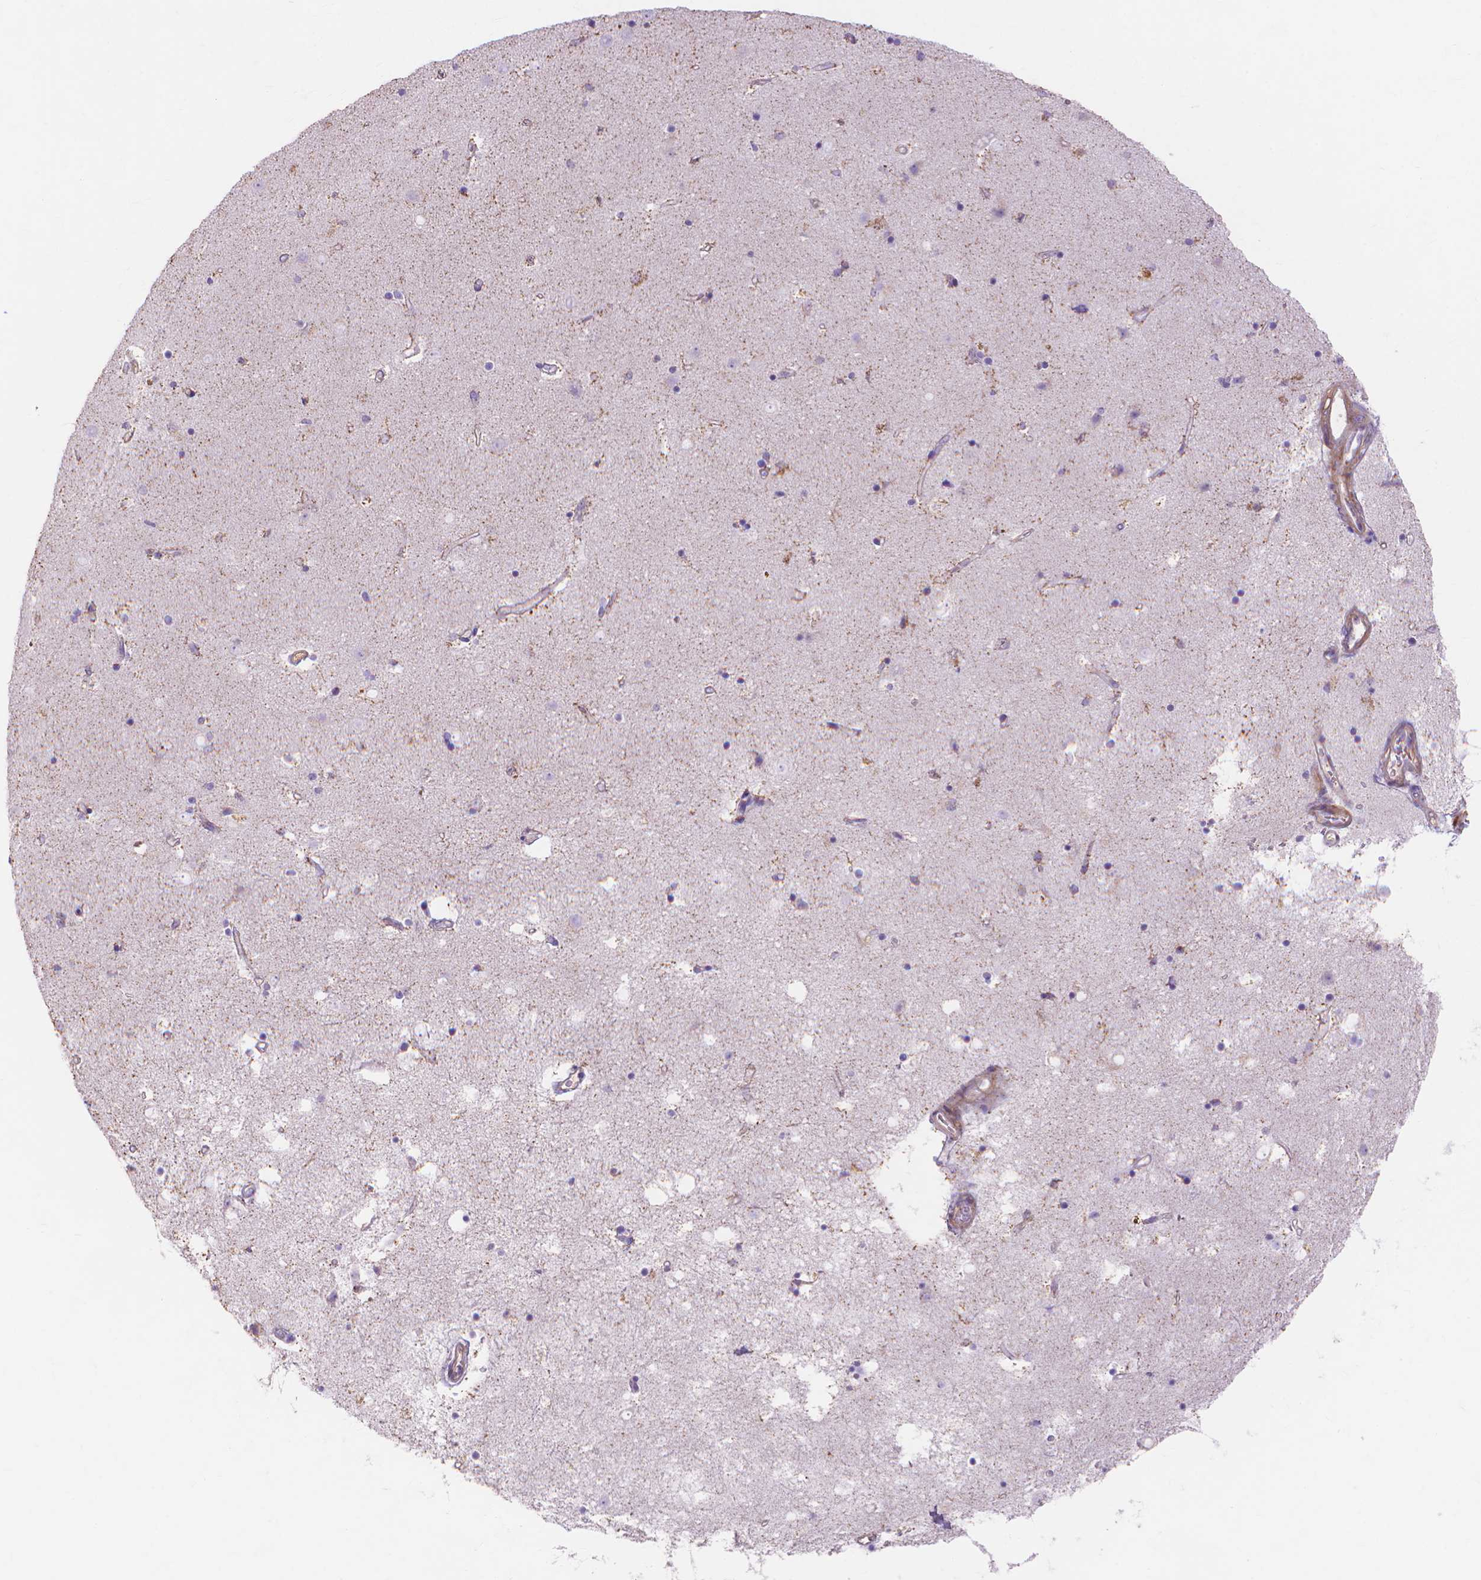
{"staining": {"intensity": "negative", "quantity": "none", "location": "none"}, "tissue": "caudate", "cell_type": "Glial cells", "image_type": "normal", "snomed": [{"axis": "morphology", "description": "Normal tissue, NOS"}, {"axis": "topography", "description": "Lateral ventricle wall"}], "caption": "Immunohistochemical staining of normal caudate exhibits no significant expression in glial cells.", "gene": "MBLAC1", "patient": {"sex": "female", "age": 71}}